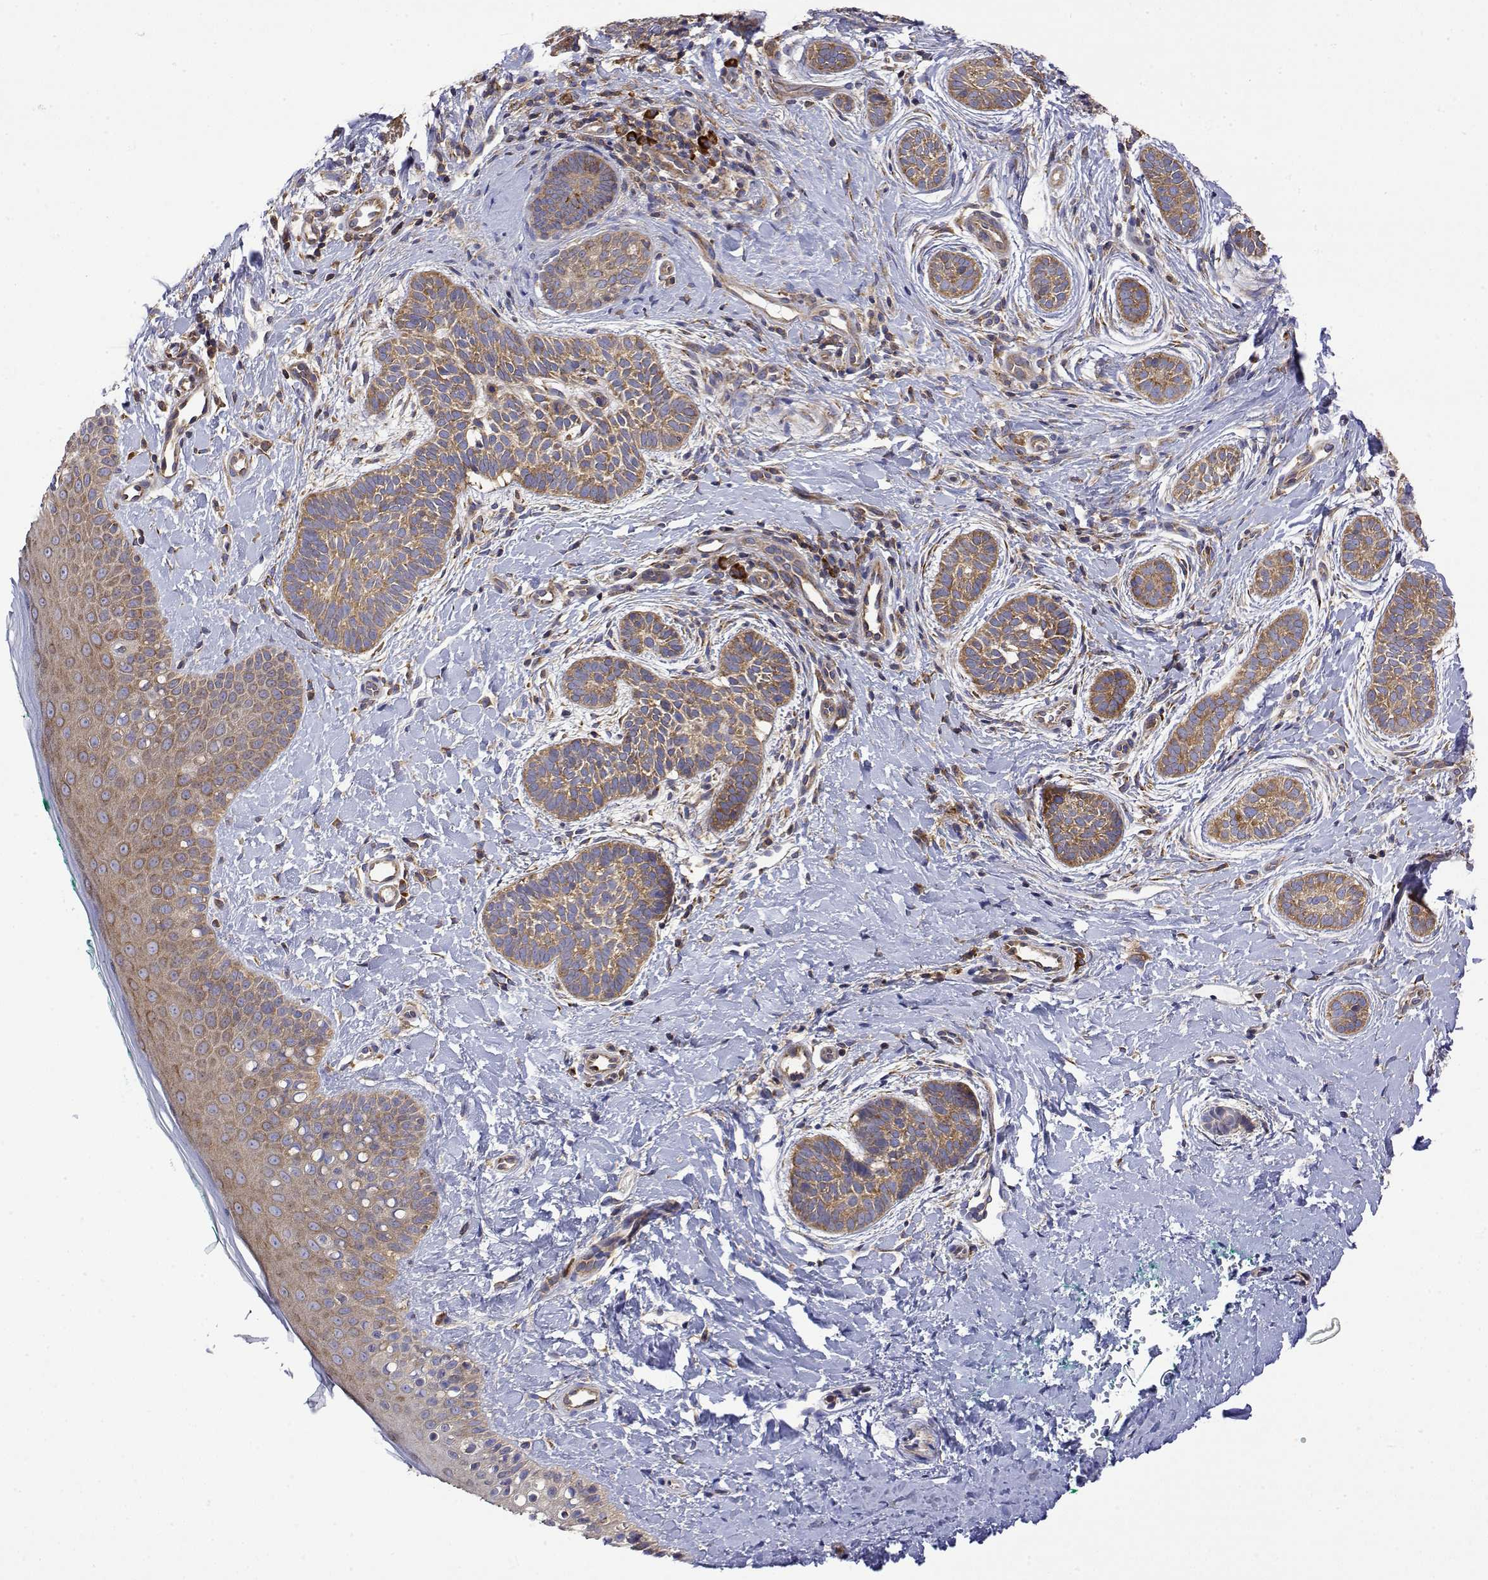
{"staining": {"intensity": "moderate", "quantity": ">75%", "location": "cytoplasmic/membranous"}, "tissue": "skin cancer", "cell_type": "Tumor cells", "image_type": "cancer", "snomed": [{"axis": "morphology", "description": "Basal cell carcinoma"}, {"axis": "topography", "description": "Skin"}], "caption": "Skin cancer (basal cell carcinoma) stained with DAB immunohistochemistry shows medium levels of moderate cytoplasmic/membranous positivity in approximately >75% of tumor cells.", "gene": "EEF1G", "patient": {"sex": "male", "age": 63}}